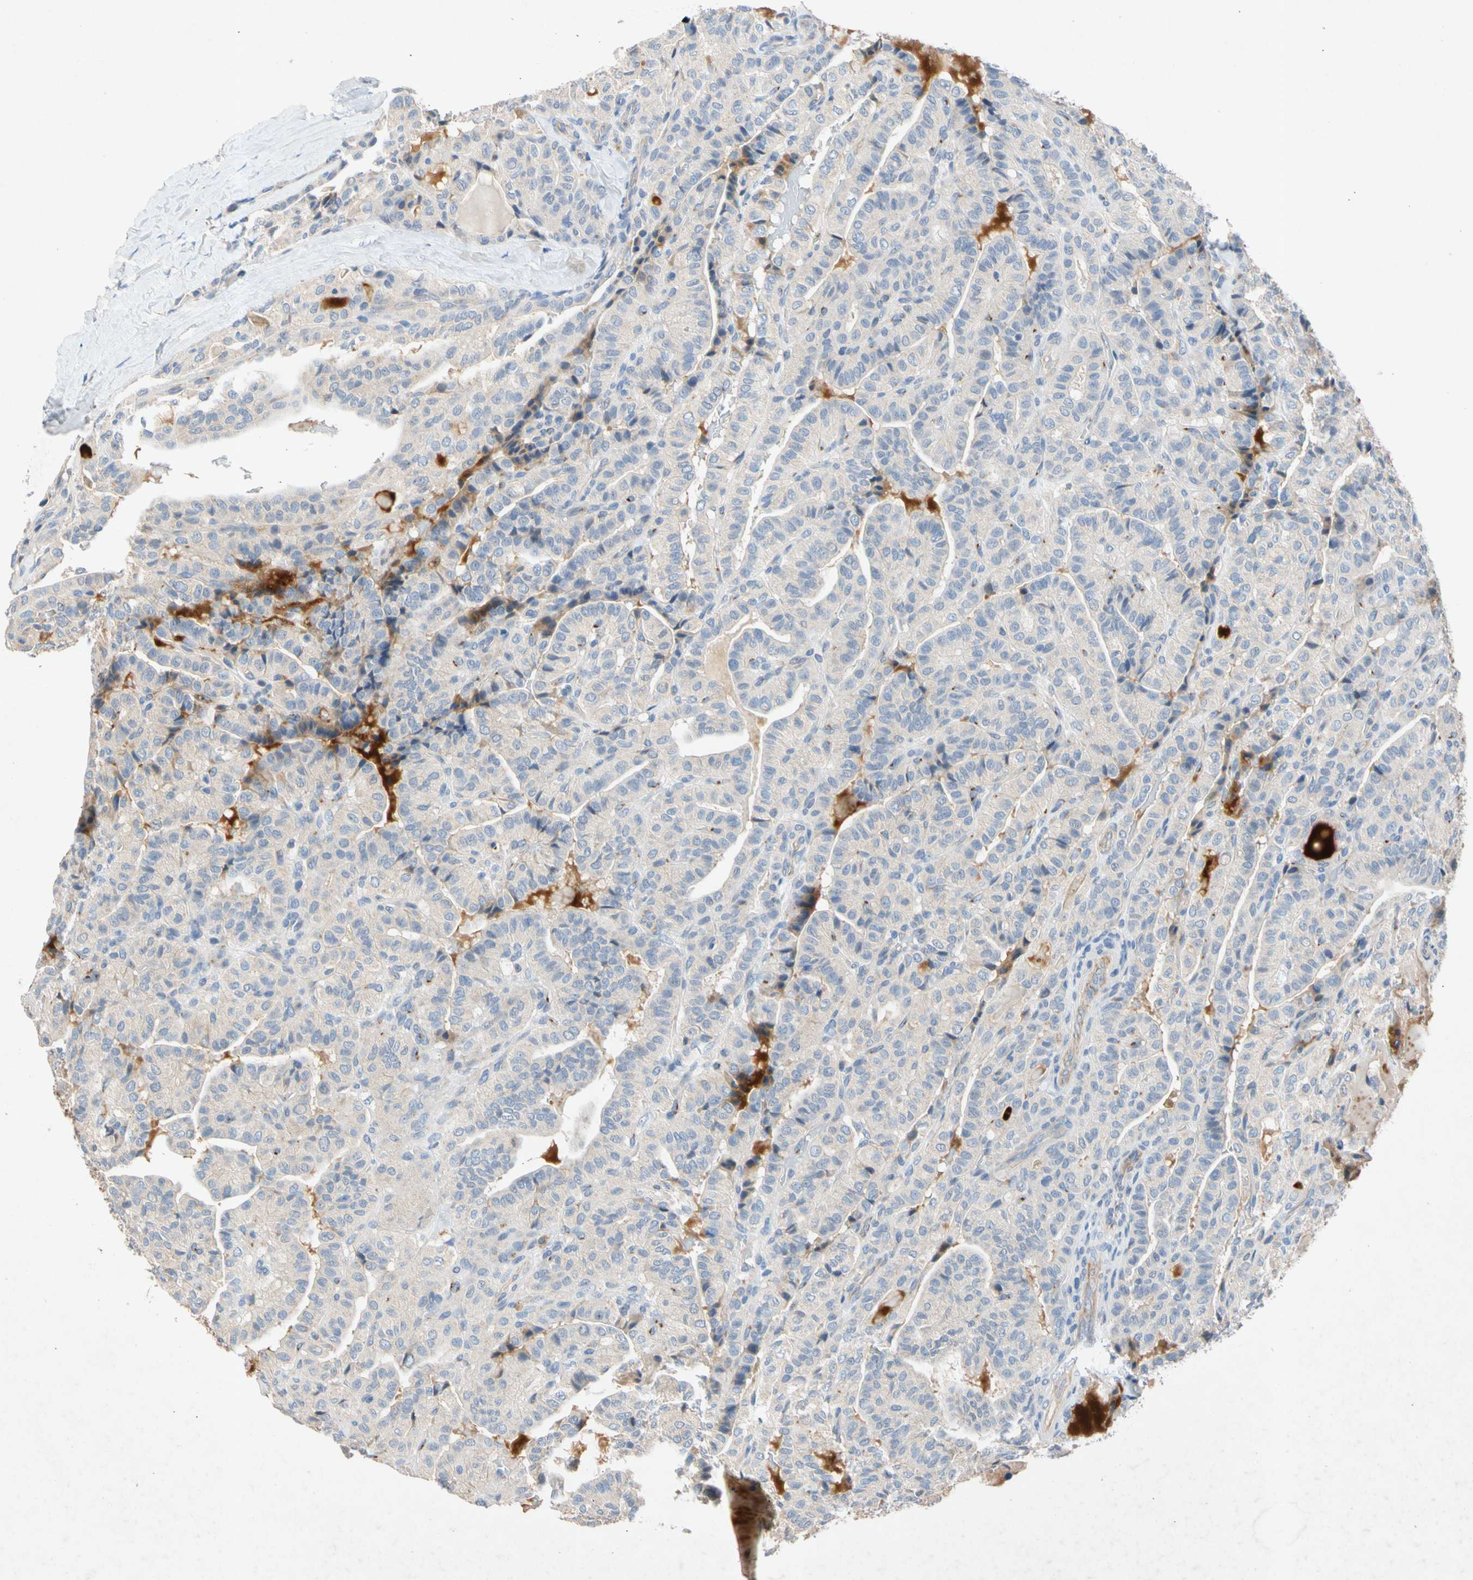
{"staining": {"intensity": "negative", "quantity": "none", "location": "none"}, "tissue": "thyroid cancer", "cell_type": "Tumor cells", "image_type": "cancer", "snomed": [{"axis": "morphology", "description": "Papillary adenocarcinoma, NOS"}, {"axis": "topography", "description": "Thyroid gland"}], "caption": "Tumor cells are negative for protein expression in human thyroid cancer (papillary adenocarcinoma). (Stains: DAB (3,3'-diaminobenzidine) IHC with hematoxylin counter stain, Microscopy: brightfield microscopy at high magnification).", "gene": "GASK1B", "patient": {"sex": "male", "age": 77}}